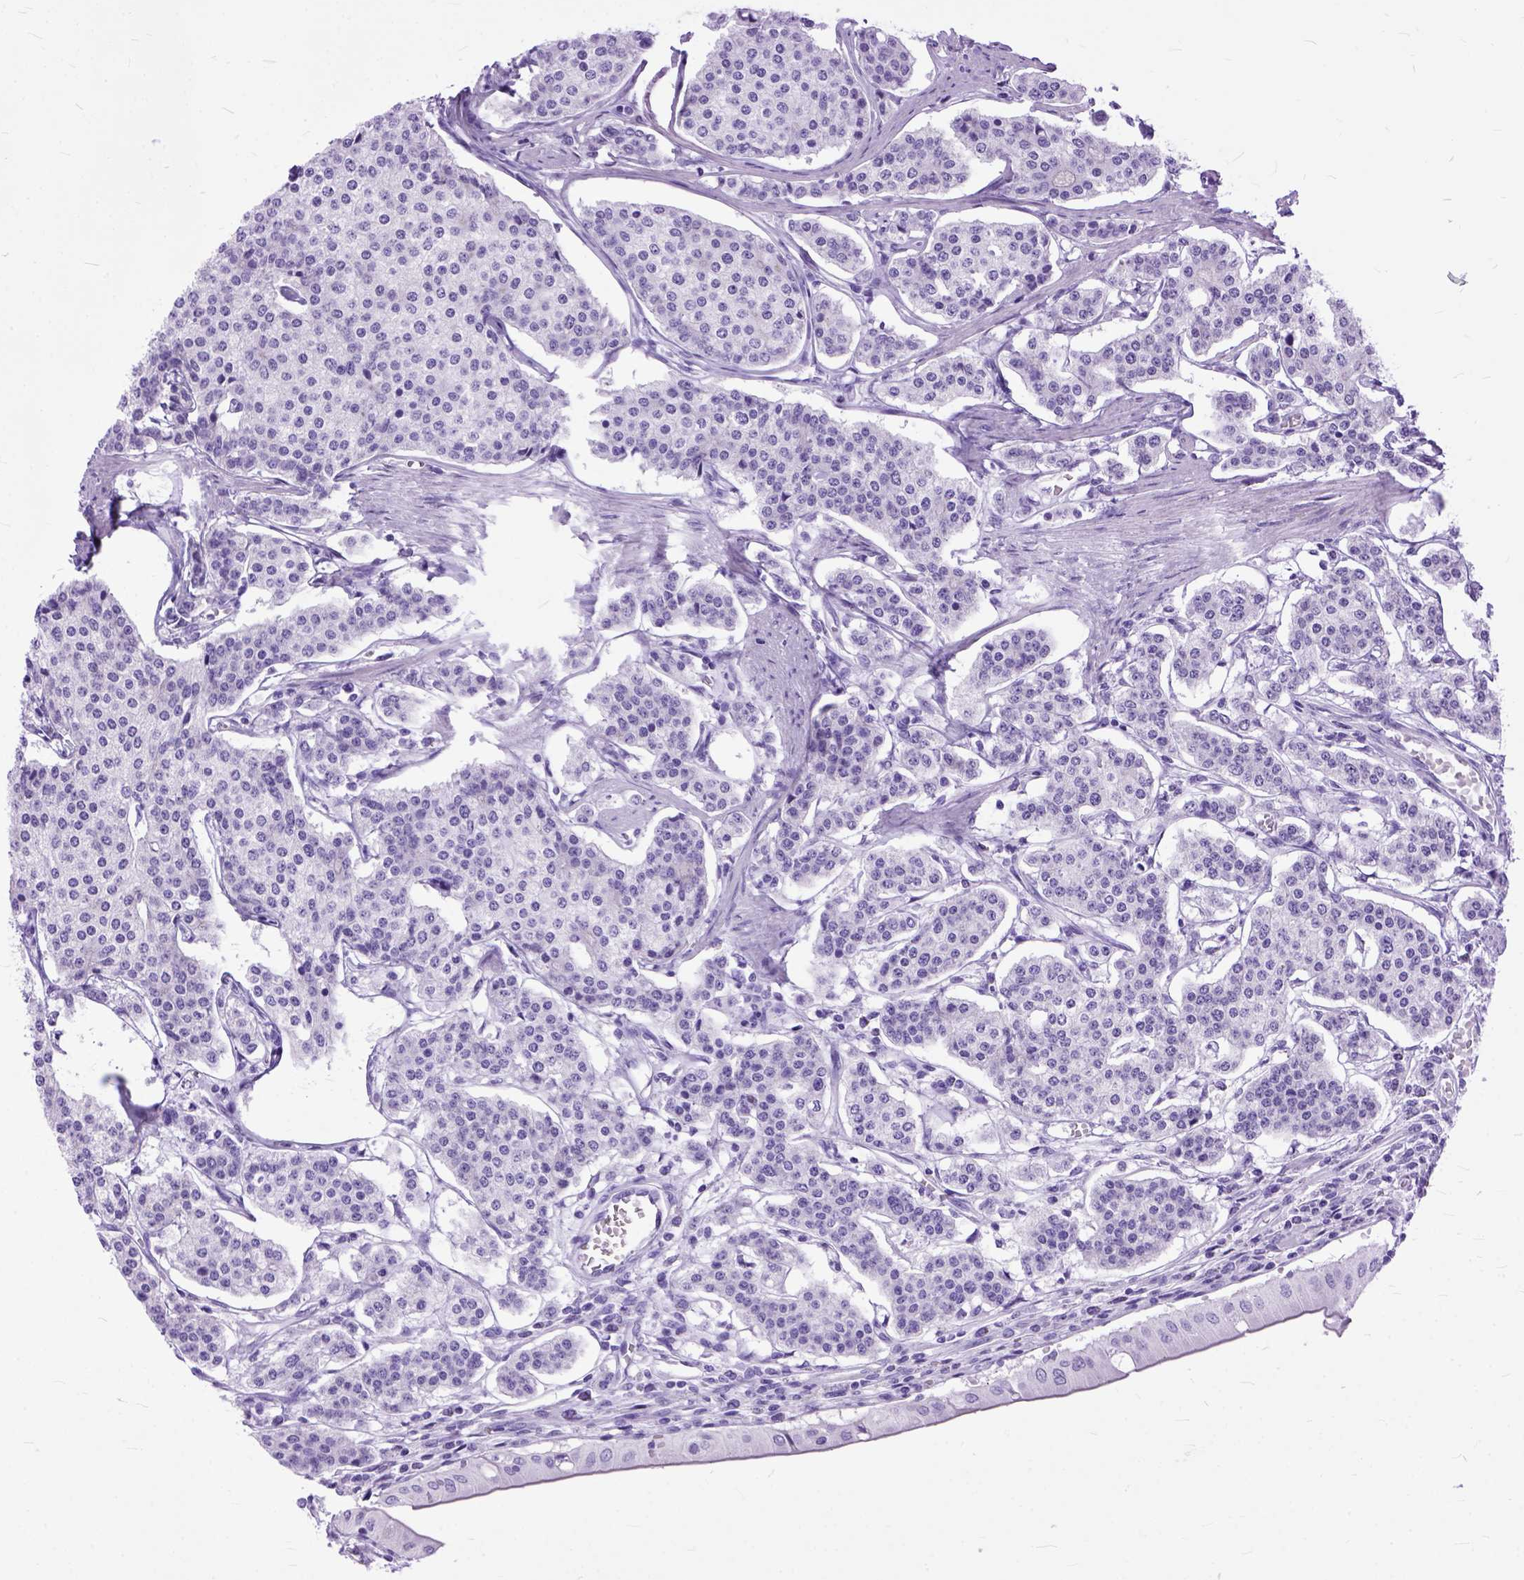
{"staining": {"intensity": "negative", "quantity": "none", "location": "none"}, "tissue": "carcinoid", "cell_type": "Tumor cells", "image_type": "cancer", "snomed": [{"axis": "morphology", "description": "Carcinoid, malignant, NOS"}, {"axis": "topography", "description": "Small intestine"}], "caption": "Micrograph shows no protein positivity in tumor cells of carcinoid tissue.", "gene": "GNGT1", "patient": {"sex": "female", "age": 65}}